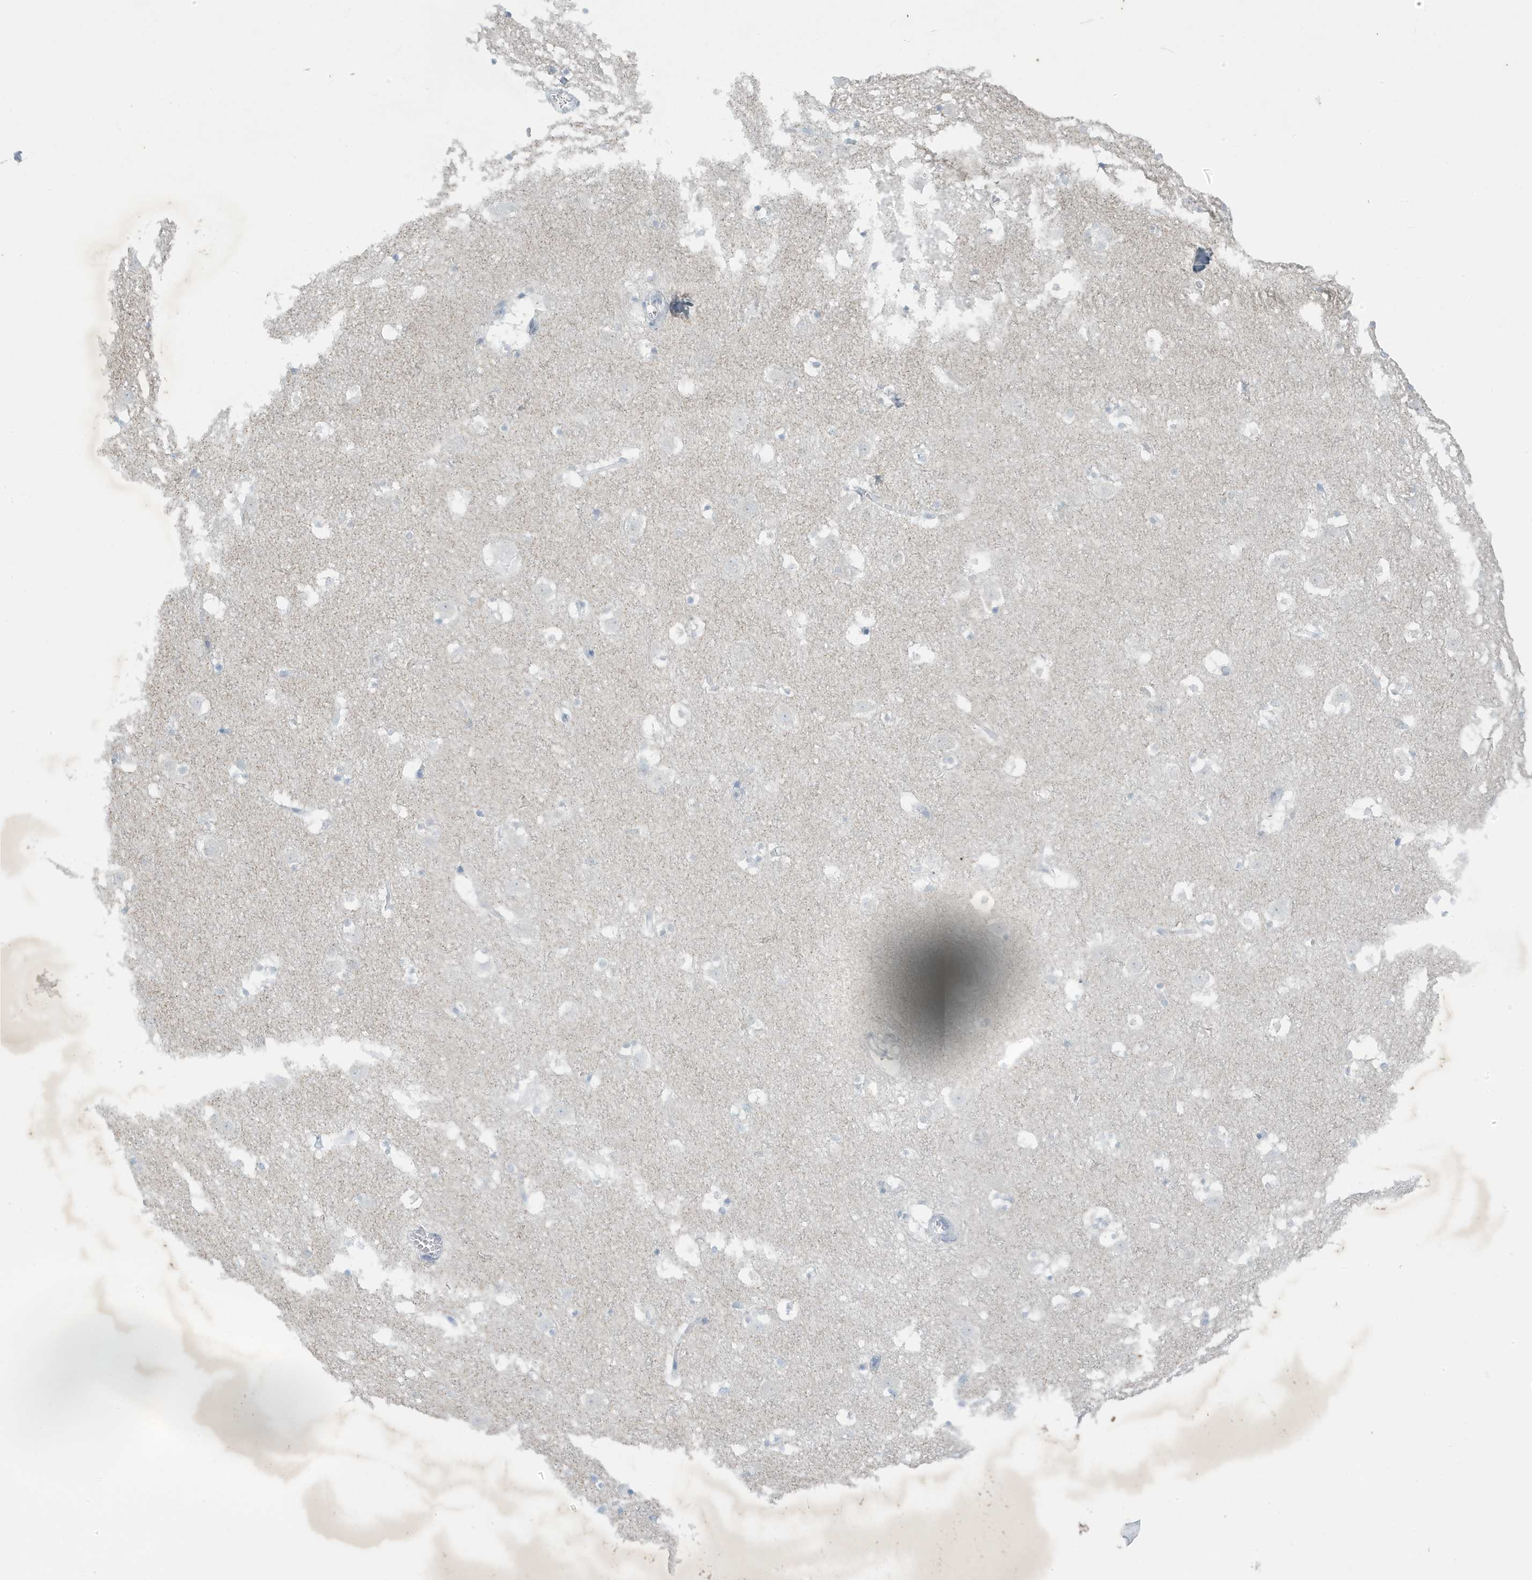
{"staining": {"intensity": "negative", "quantity": "none", "location": "none"}, "tissue": "caudate", "cell_type": "Glial cells", "image_type": "normal", "snomed": [{"axis": "morphology", "description": "Normal tissue, NOS"}, {"axis": "topography", "description": "Lateral ventricle wall"}], "caption": "DAB (3,3'-diaminobenzidine) immunohistochemical staining of benign caudate displays no significant staining in glial cells. (Stains: DAB immunohistochemistry (IHC) with hematoxylin counter stain, Microscopy: brightfield microscopy at high magnification).", "gene": "ZFP64", "patient": {"sex": "male", "age": 45}}